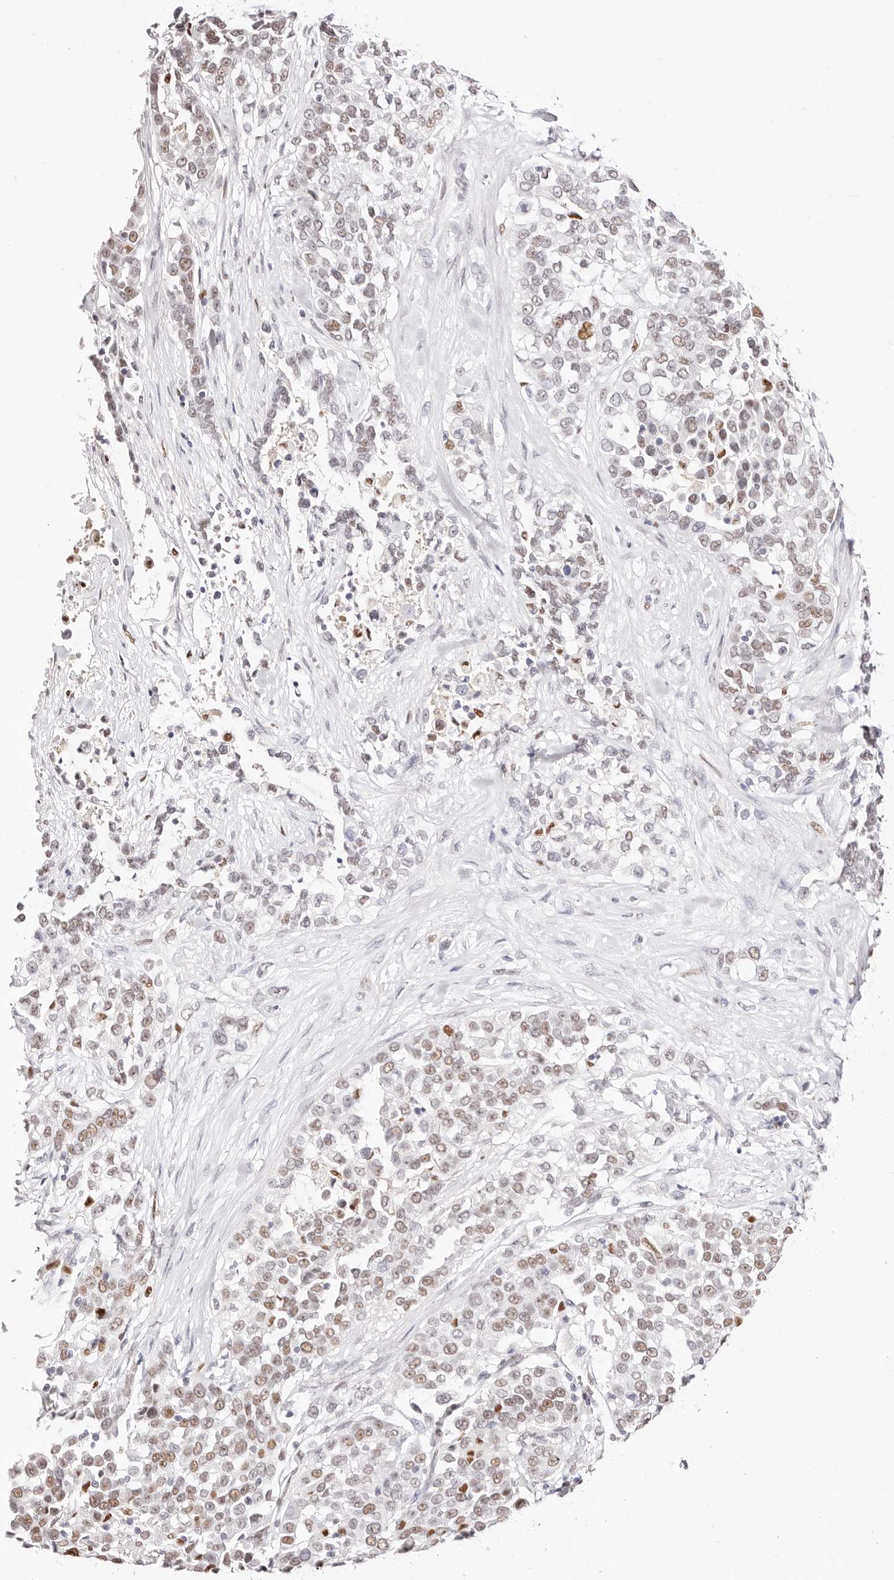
{"staining": {"intensity": "weak", "quantity": ">75%", "location": "nuclear"}, "tissue": "urothelial cancer", "cell_type": "Tumor cells", "image_type": "cancer", "snomed": [{"axis": "morphology", "description": "Urothelial carcinoma, High grade"}, {"axis": "topography", "description": "Urinary bladder"}], "caption": "Weak nuclear expression for a protein is present in approximately >75% of tumor cells of urothelial cancer using immunohistochemistry.", "gene": "TKT", "patient": {"sex": "female", "age": 80}}